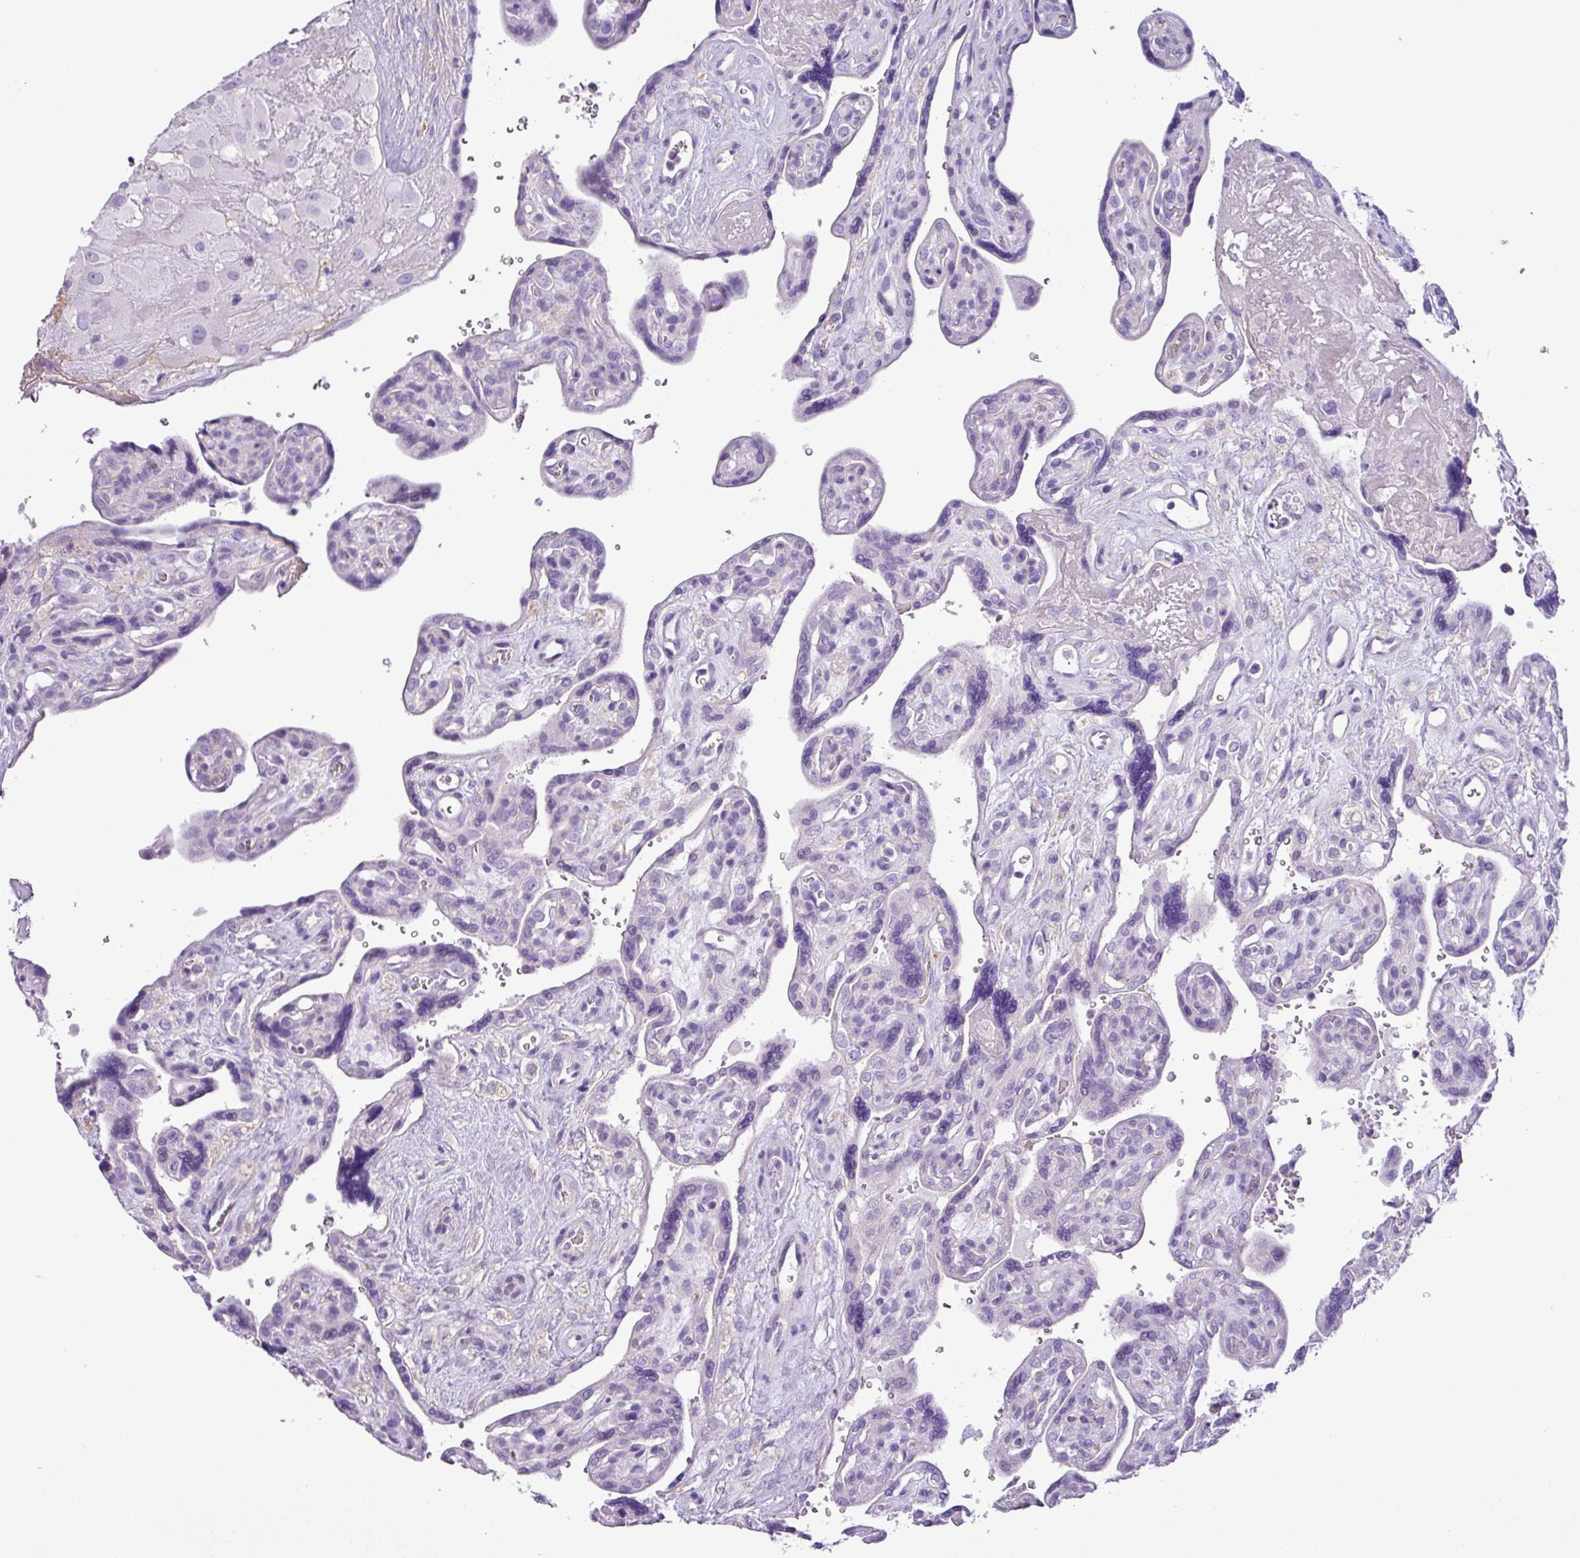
{"staining": {"intensity": "negative", "quantity": "none", "location": "none"}, "tissue": "placenta", "cell_type": "Decidual cells", "image_type": "normal", "snomed": [{"axis": "morphology", "description": "Normal tissue, NOS"}, {"axis": "topography", "description": "Placenta"}], "caption": "A high-resolution image shows immunohistochemistry staining of unremarkable placenta, which shows no significant positivity in decidual cells.", "gene": "ZNF334", "patient": {"sex": "female", "age": 39}}